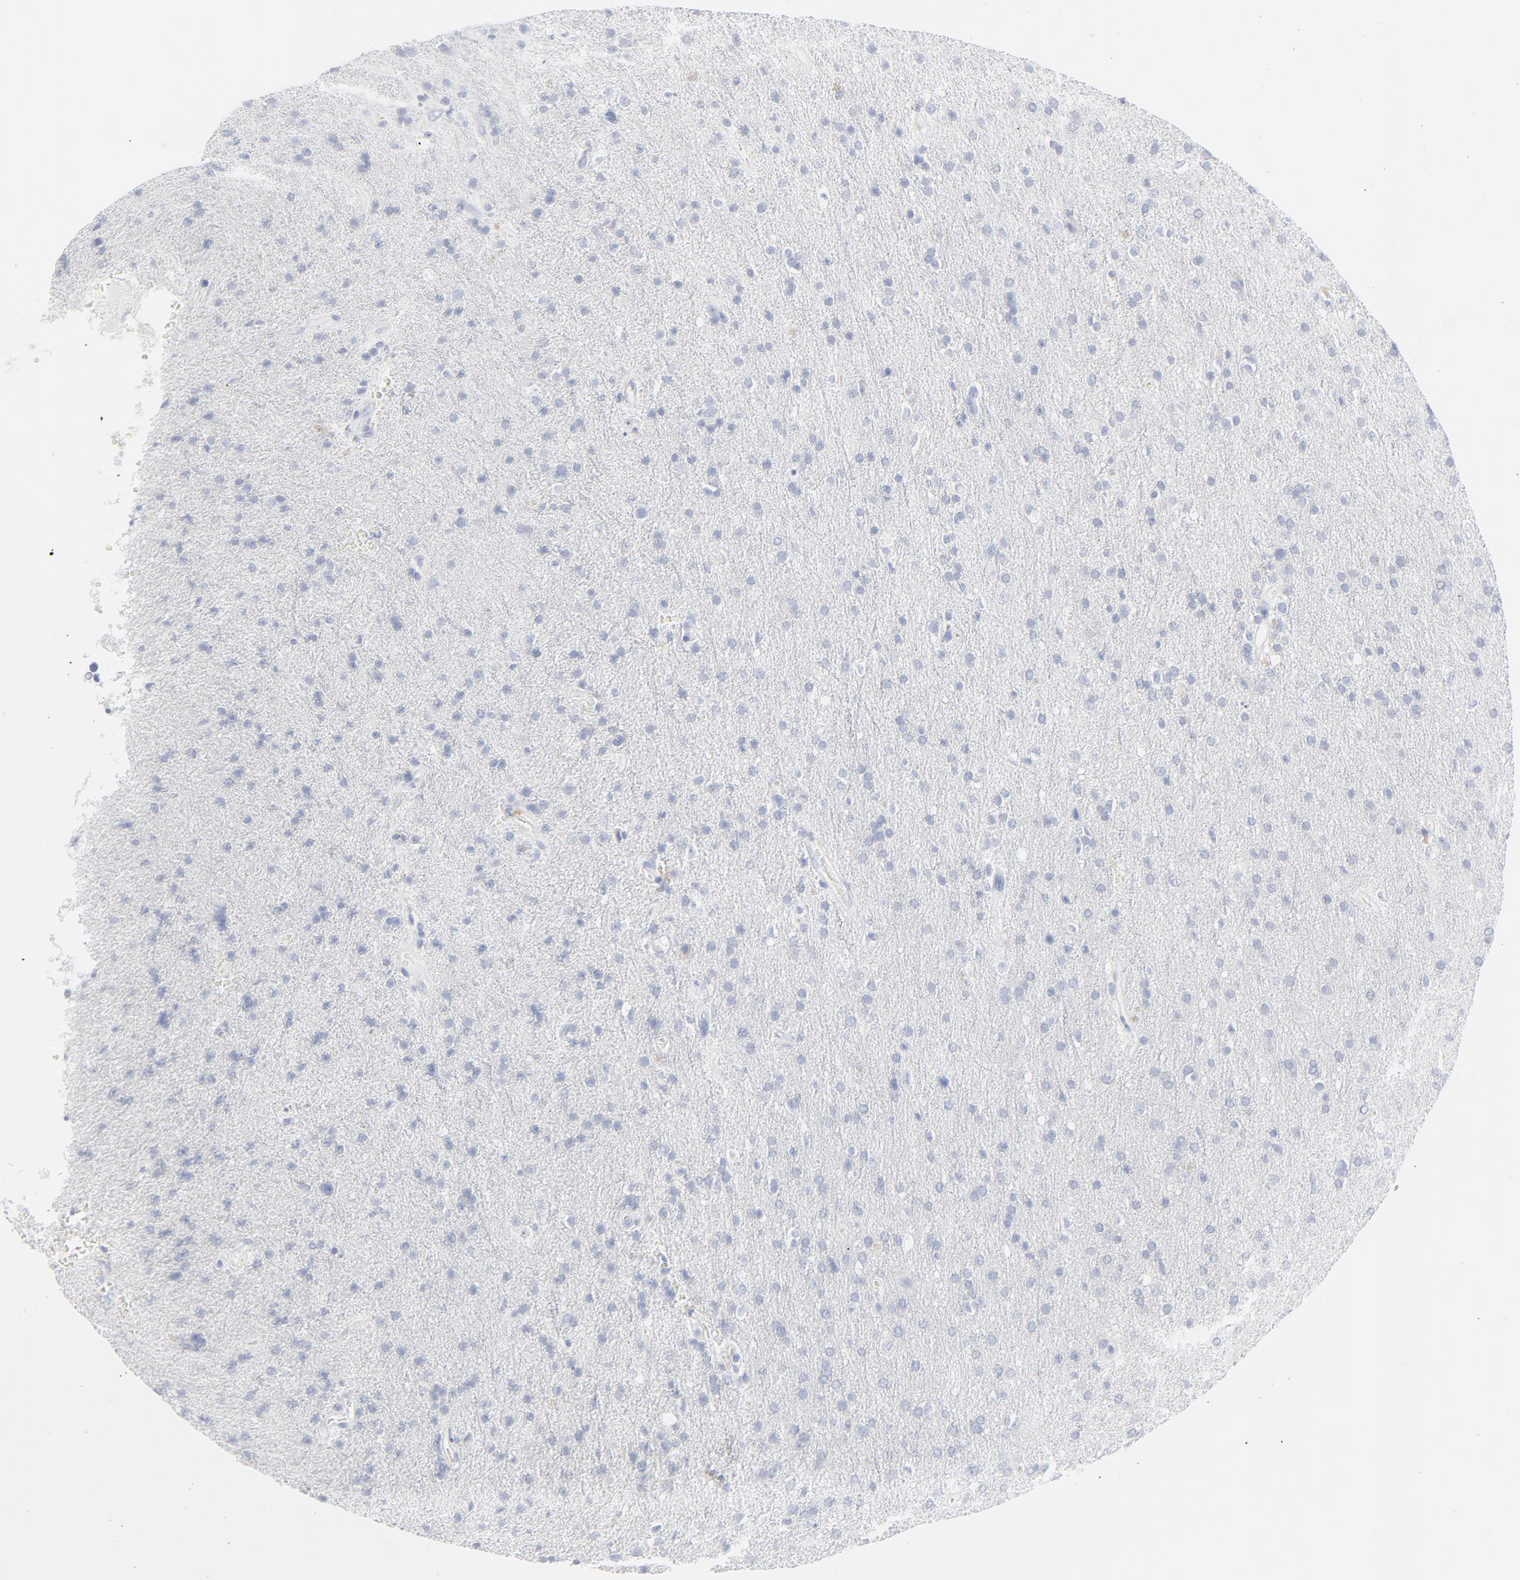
{"staining": {"intensity": "negative", "quantity": "none", "location": "none"}, "tissue": "glioma", "cell_type": "Tumor cells", "image_type": "cancer", "snomed": [{"axis": "morphology", "description": "Glioma, malignant, High grade"}, {"axis": "topography", "description": "Brain"}], "caption": "Protein analysis of malignant high-grade glioma exhibits no significant staining in tumor cells. The staining was performed using DAB (3,3'-diaminobenzidine) to visualize the protein expression in brown, while the nuclei were stained in blue with hematoxylin (Magnification: 20x).", "gene": "CCR7", "patient": {"sex": "male", "age": 33}}